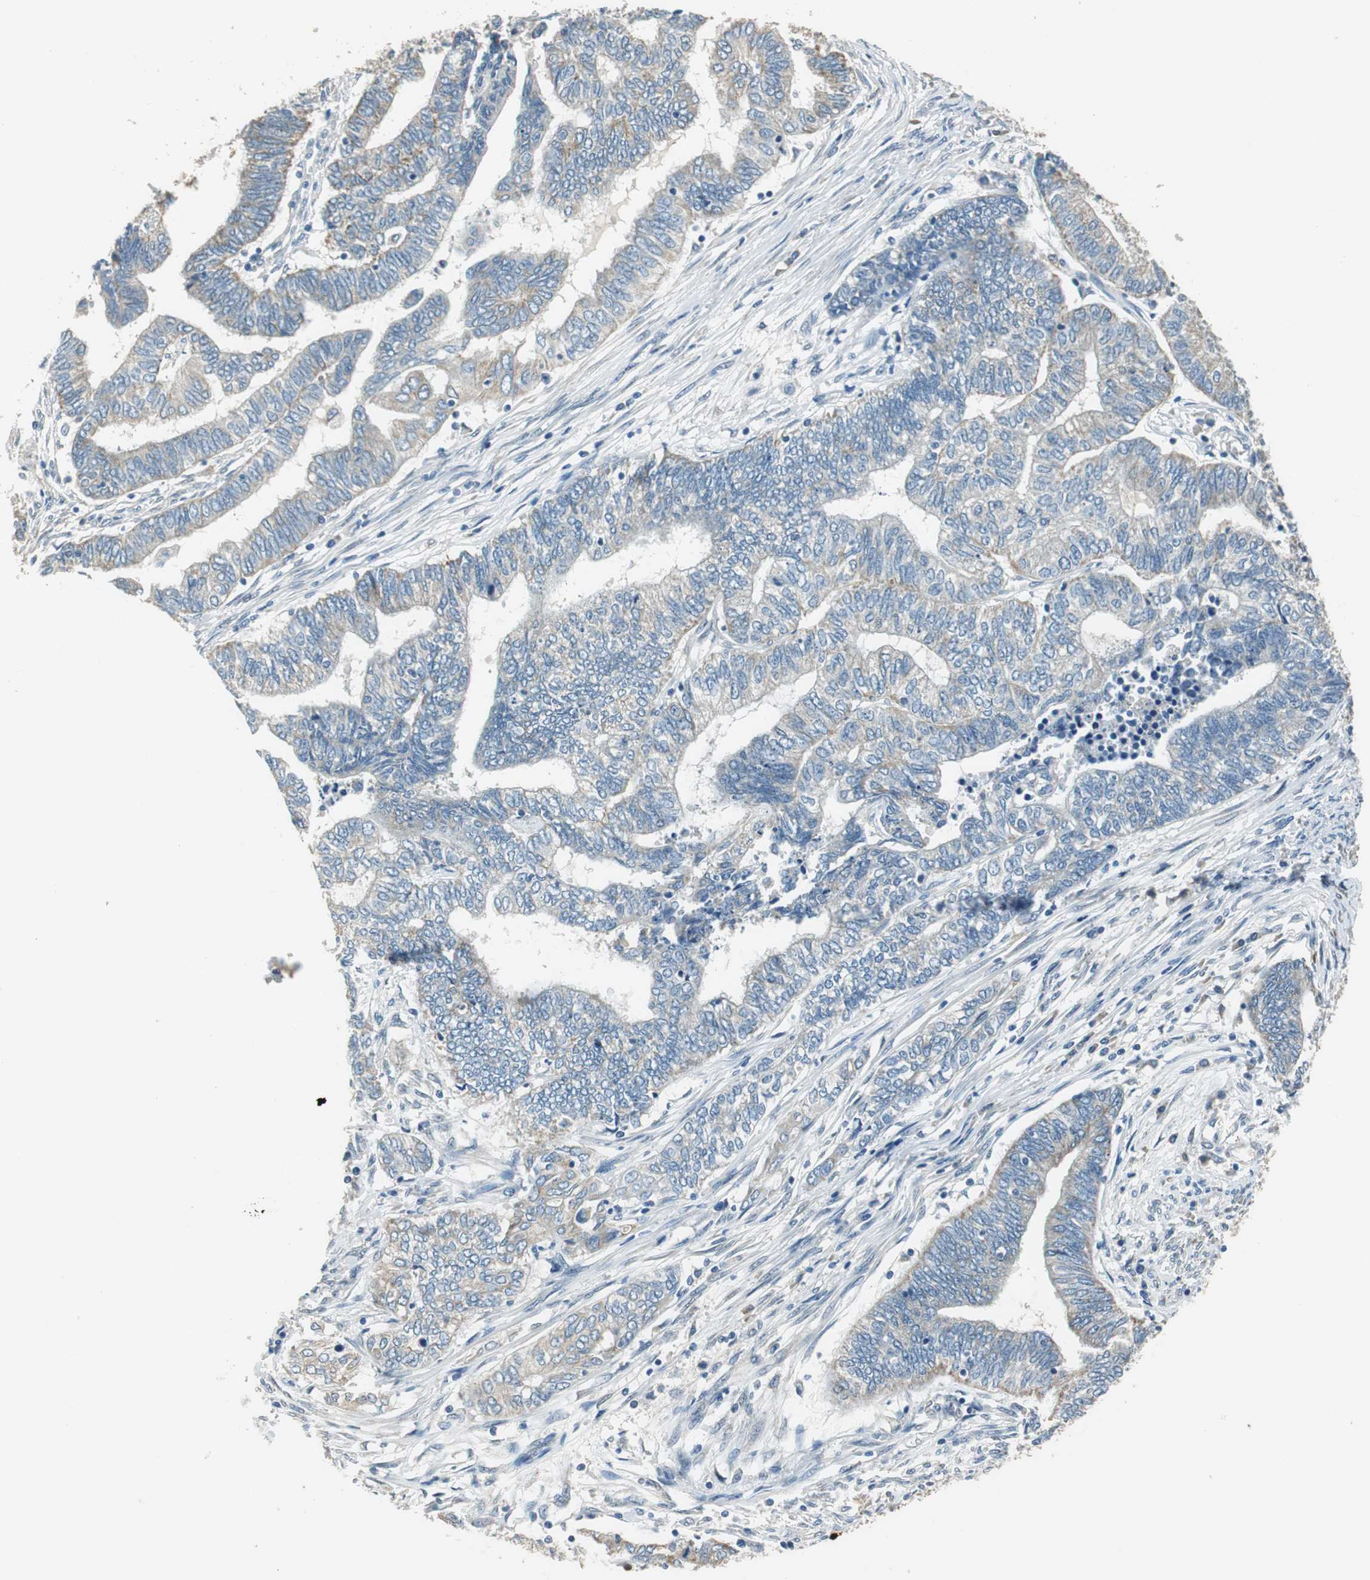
{"staining": {"intensity": "weak", "quantity": "25%-75%", "location": "cytoplasmic/membranous"}, "tissue": "endometrial cancer", "cell_type": "Tumor cells", "image_type": "cancer", "snomed": [{"axis": "morphology", "description": "Adenocarcinoma, NOS"}, {"axis": "topography", "description": "Uterus"}, {"axis": "topography", "description": "Endometrium"}], "caption": "Tumor cells display low levels of weak cytoplasmic/membranous expression in approximately 25%-75% of cells in human endometrial cancer.", "gene": "ALDH4A1", "patient": {"sex": "female", "age": 70}}